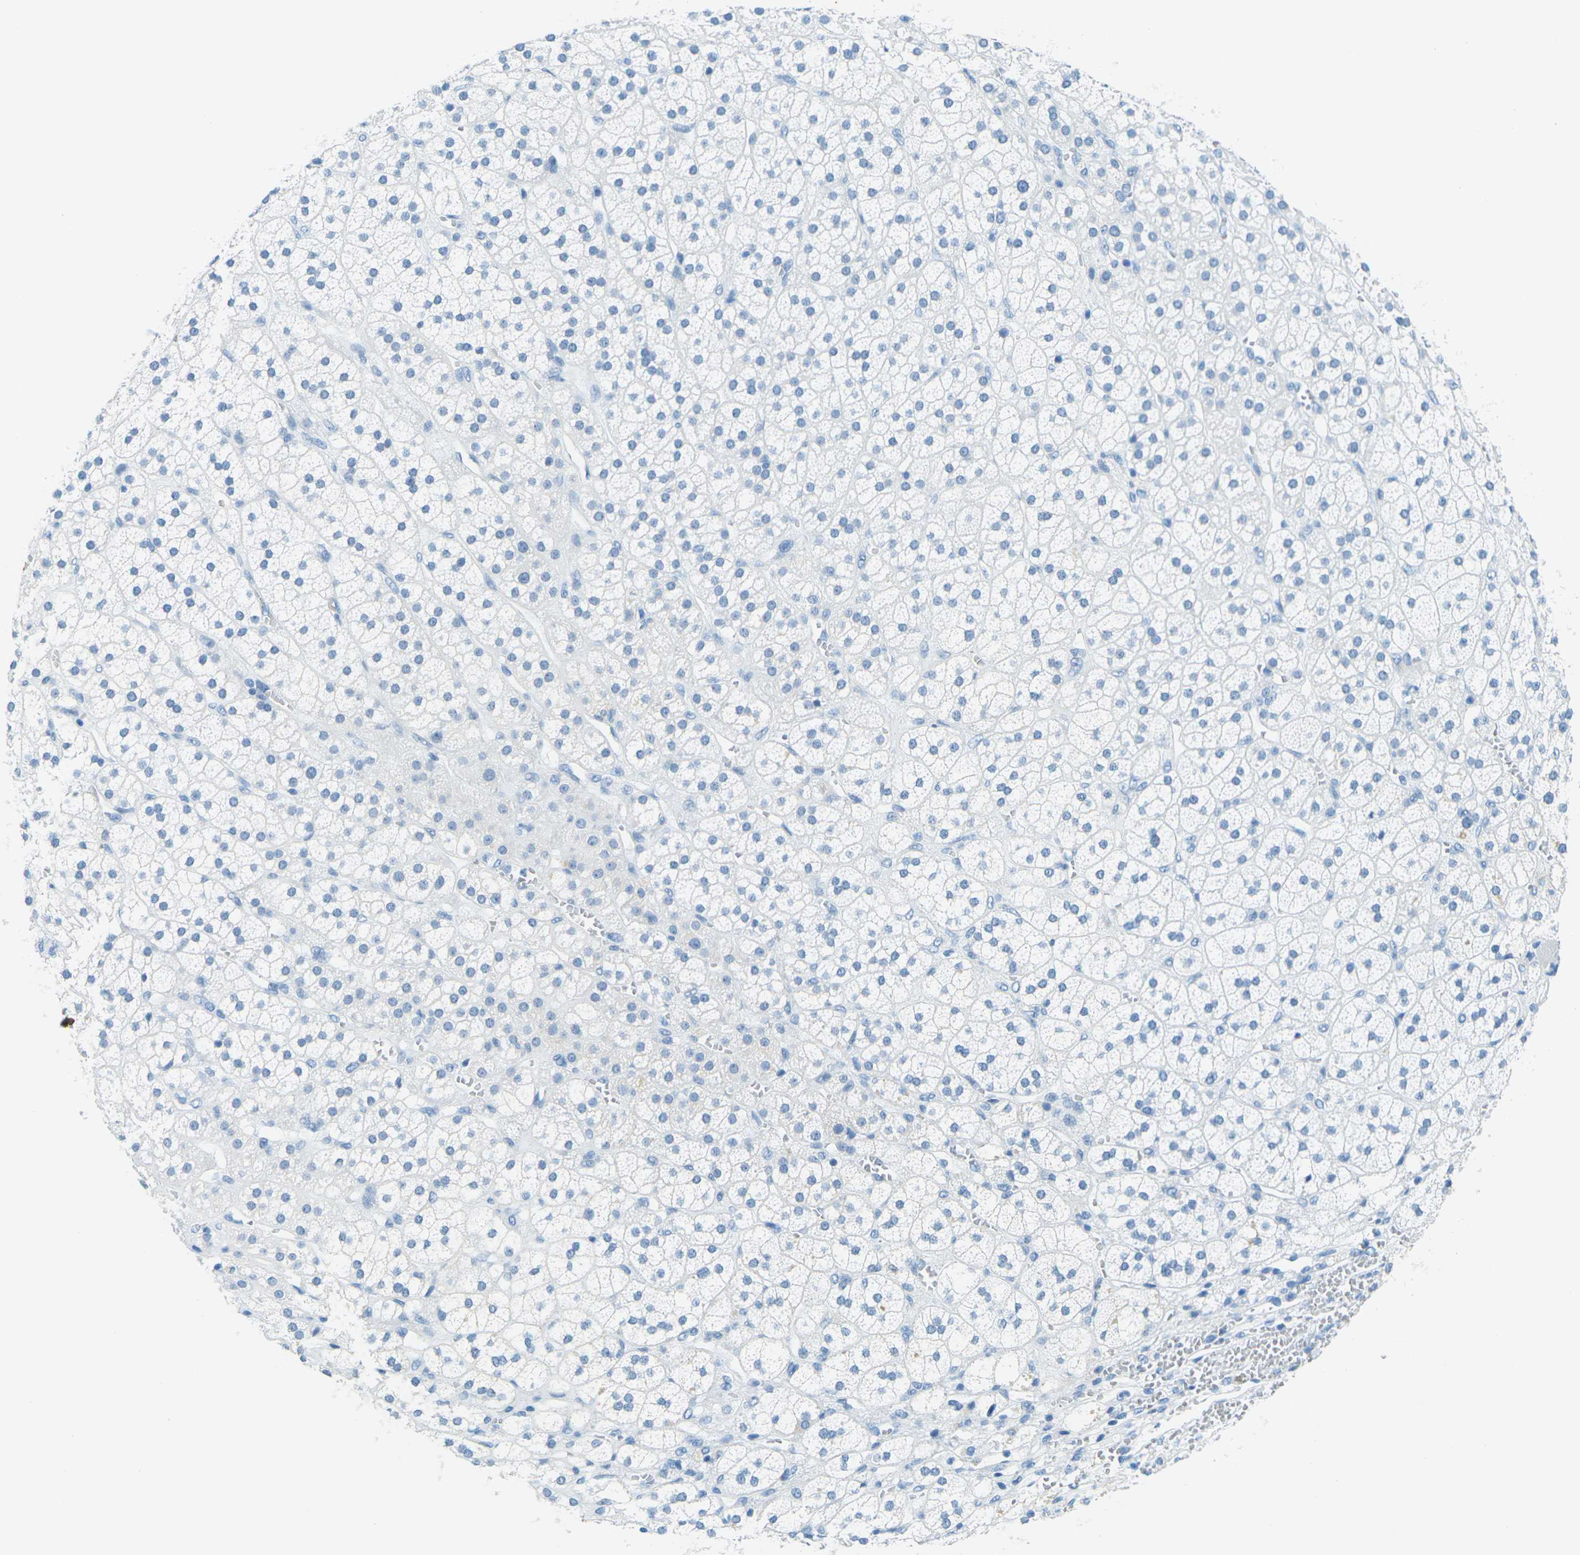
{"staining": {"intensity": "negative", "quantity": "none", "location": "none"}, "tissue": "adrenal gland", "cell_type": "Glandular cells", "image_type": "normal", "snomed": [{"axis": "morphology", "description": "Normal tissue, NOS"}, {"axis": "topography", "description": "Adrenal gland"}], "caption": "Photomicrograph shows no significant protein expression in glandular cells of normal adrenal gland. Brightfield microscopy of IHC stained with DAB (brown) and hematoxylin (blue), captured at high magnification.", "gene": "OCLN", "patient": {"sex": "male", "age": 56}}